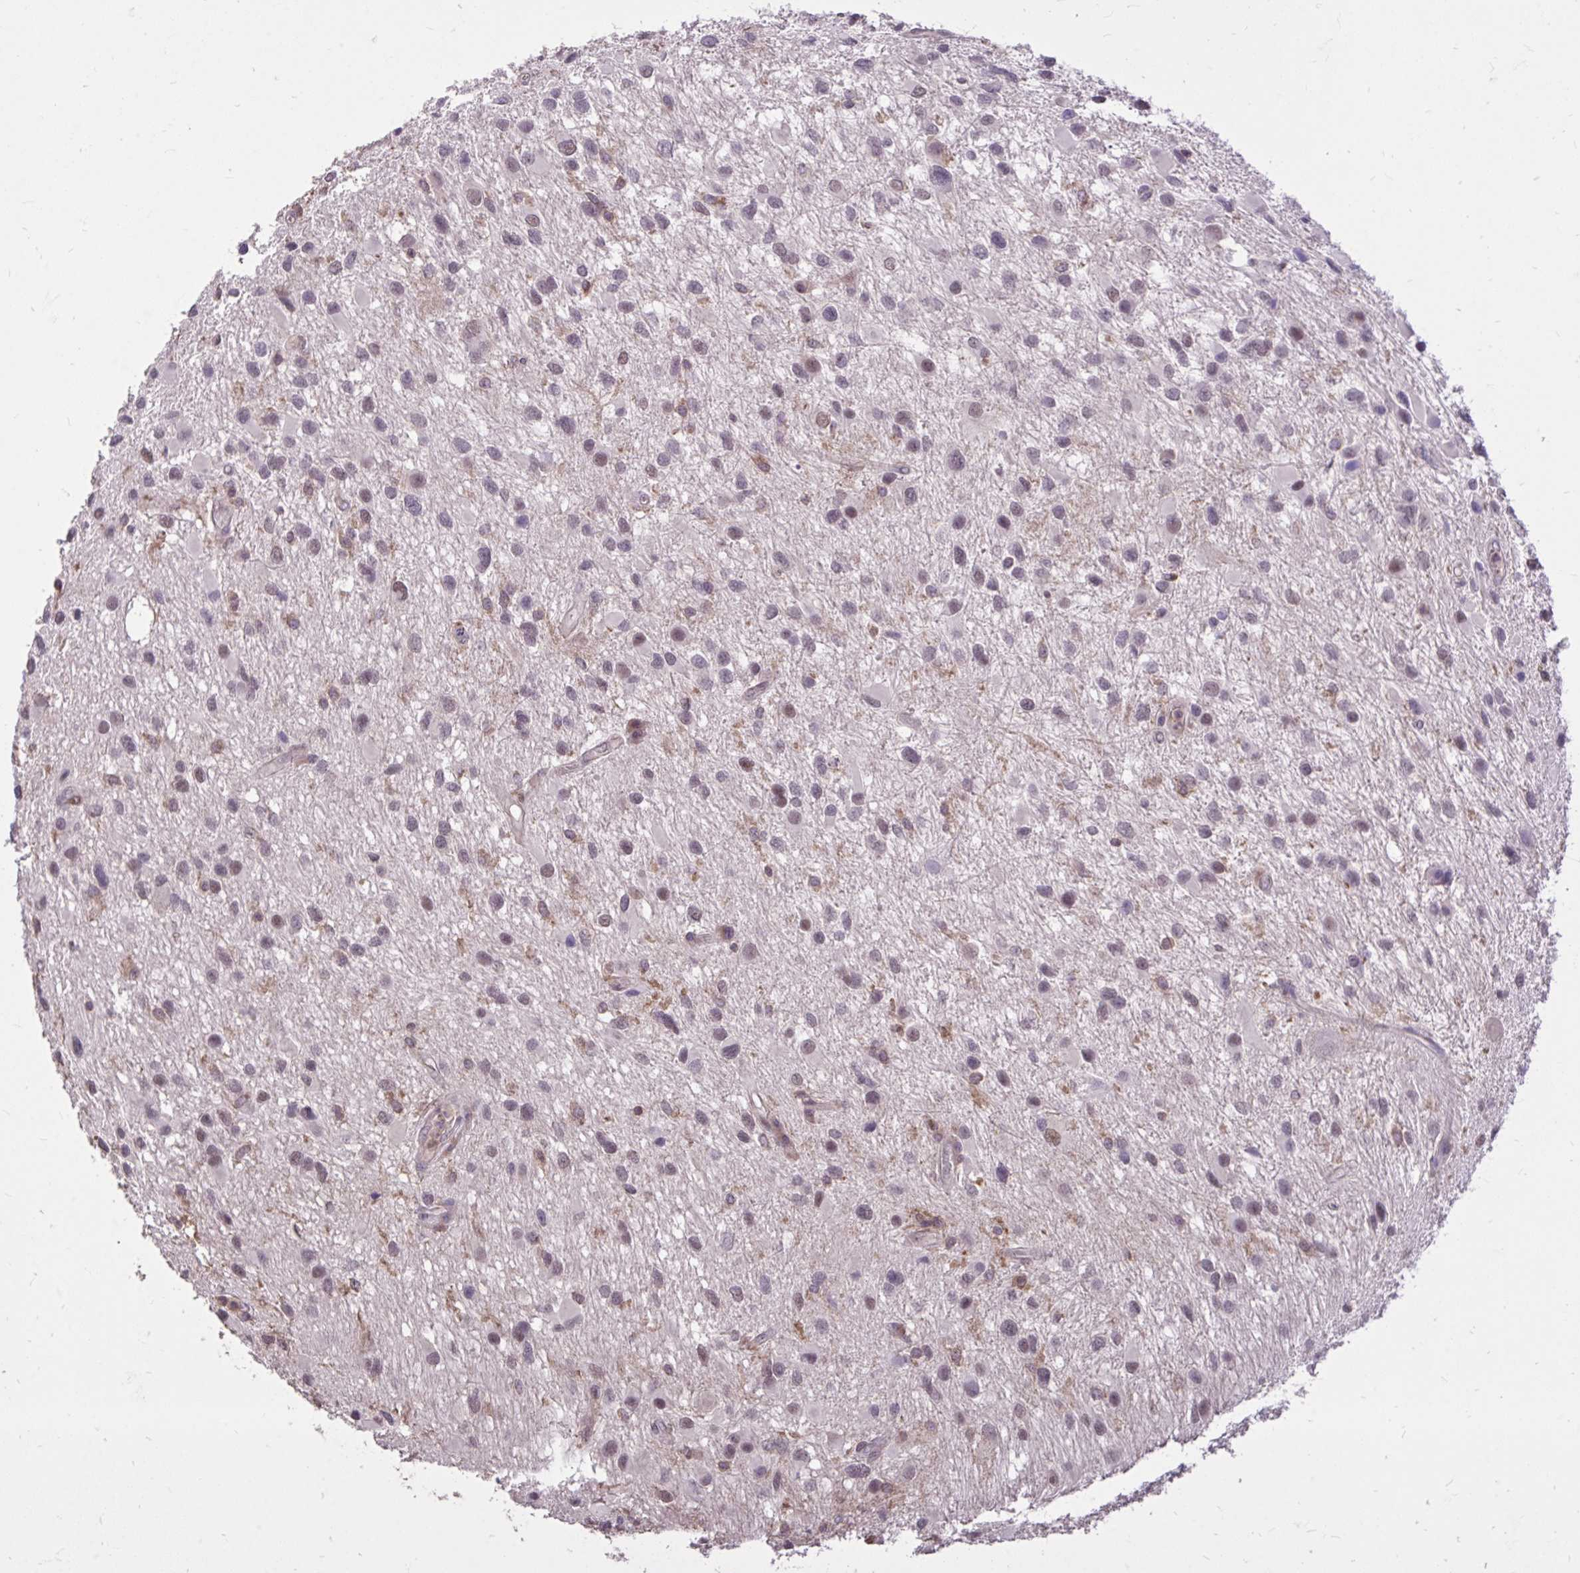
{"staining": {"intensity": "weak", "quantity": "25%-75%", "location": "nuclear"}, "tissue": "glioma", "cell_type": "Tumor cells", "image_type": "cancer", "snomed": [{"axis": "morphology", "description": "Glioma, malignant, Low grade"}, {"axis": "topography", "description": "Brain"}], "caption": "Immunohistochemical staining of human malignant glioma (low-grade) reveals low levels of weak nuclear expression in approximately 25%-75% of tumor cells. The protein of interest is stained brown, and the nuclei are stained in blue (DAB (3,3'-diaminobenzidine) IHC with brightfield microscopy, high magnification).", "gene": "IGFL2", "patient": {"sex": "female", "age": 32}}